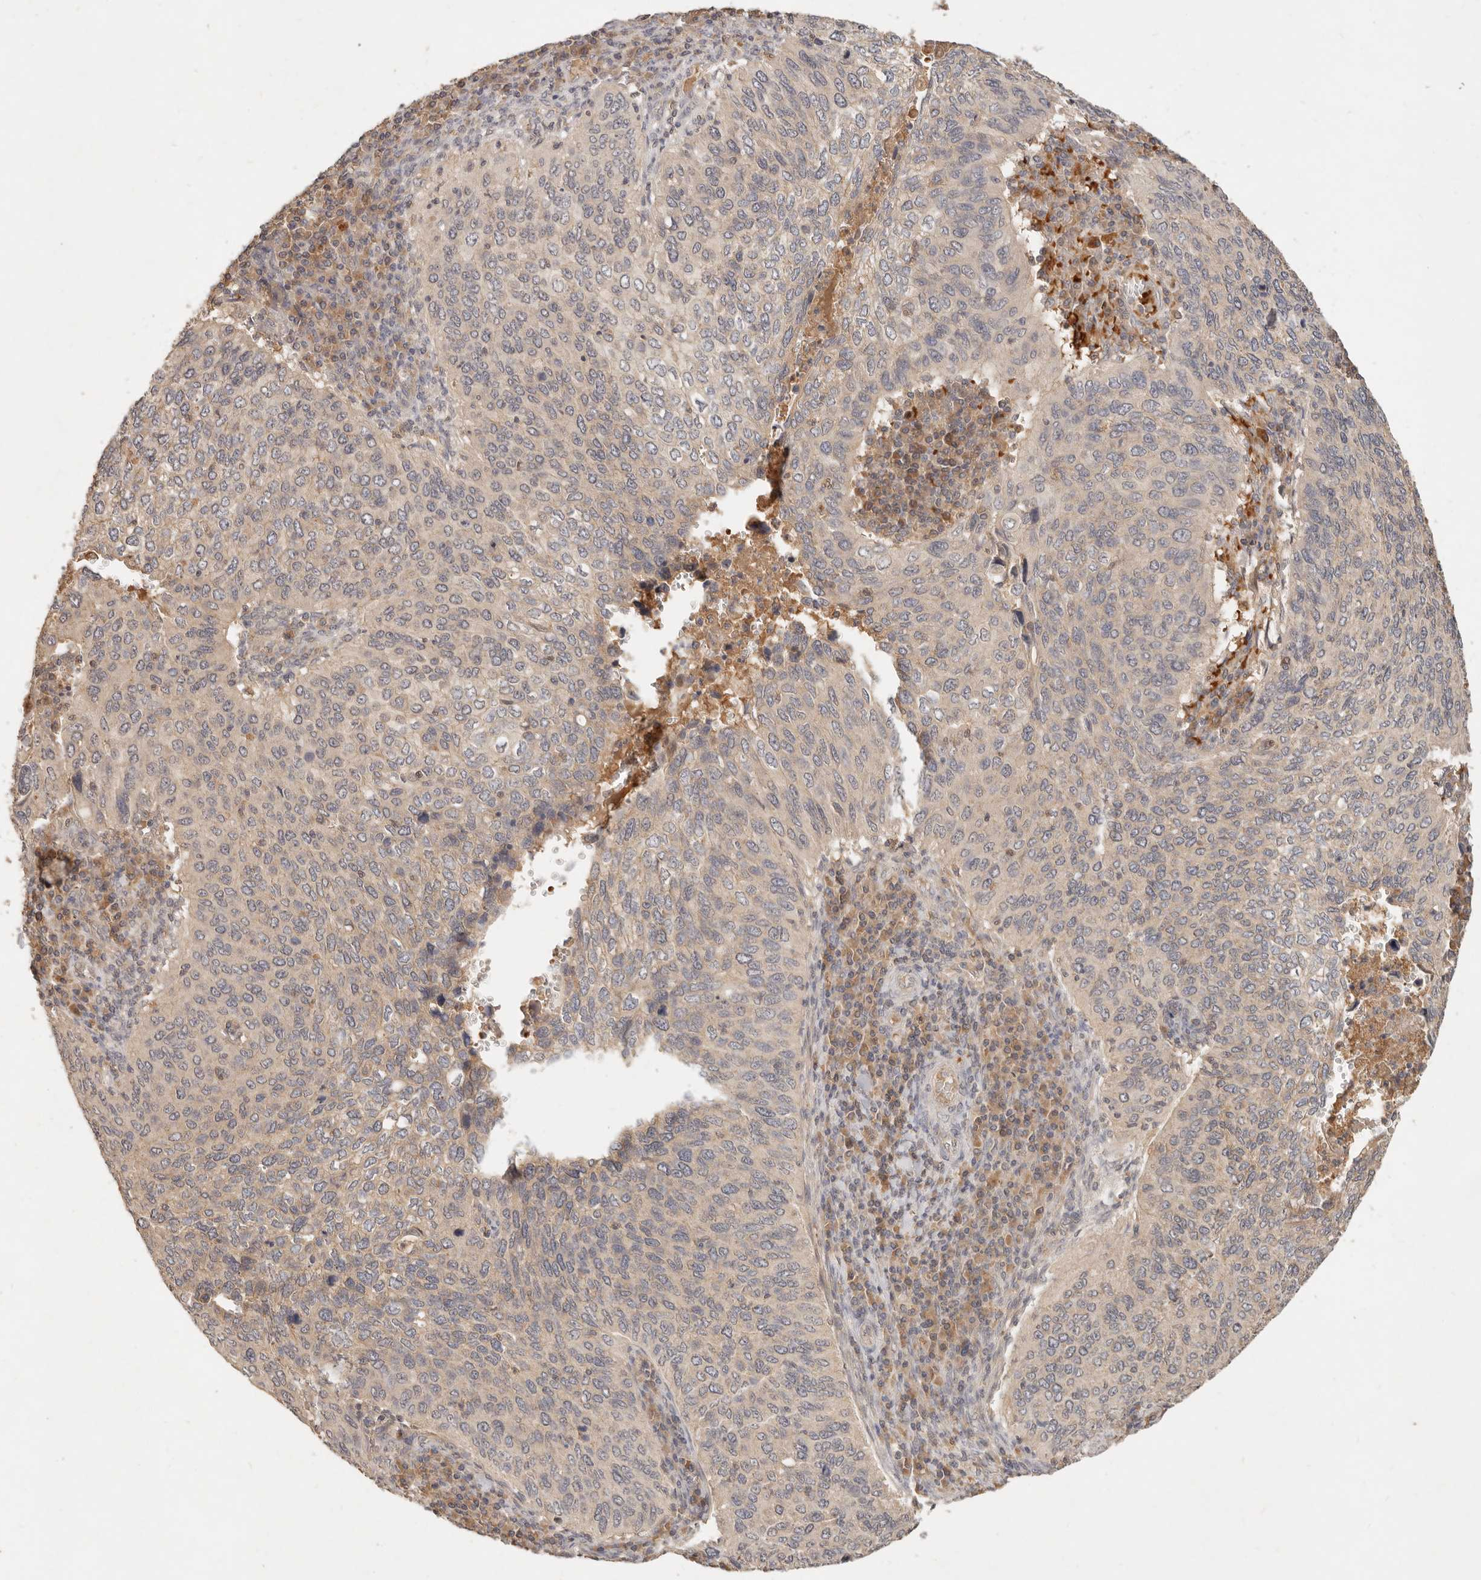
{"staining": {"intensity": "weak", "quantity": "<25%", "location": "cytoplasmic/membranous"}, "tissue": "cervical cancer", "cell_type": "Tumor cells", "image_type": "cancer", "snomed": [{"axis": "morphology", "description": "Squamous cell carcinoma, NOS"}, {"axis": "topography", "description": "Cervix"}], "caption": "A histopathology image of human cervical squamous cell carcinoma is negative for staining in tumor cells.", "gene": "FREM2", "patient": {"sex": "female", "age": 38}}